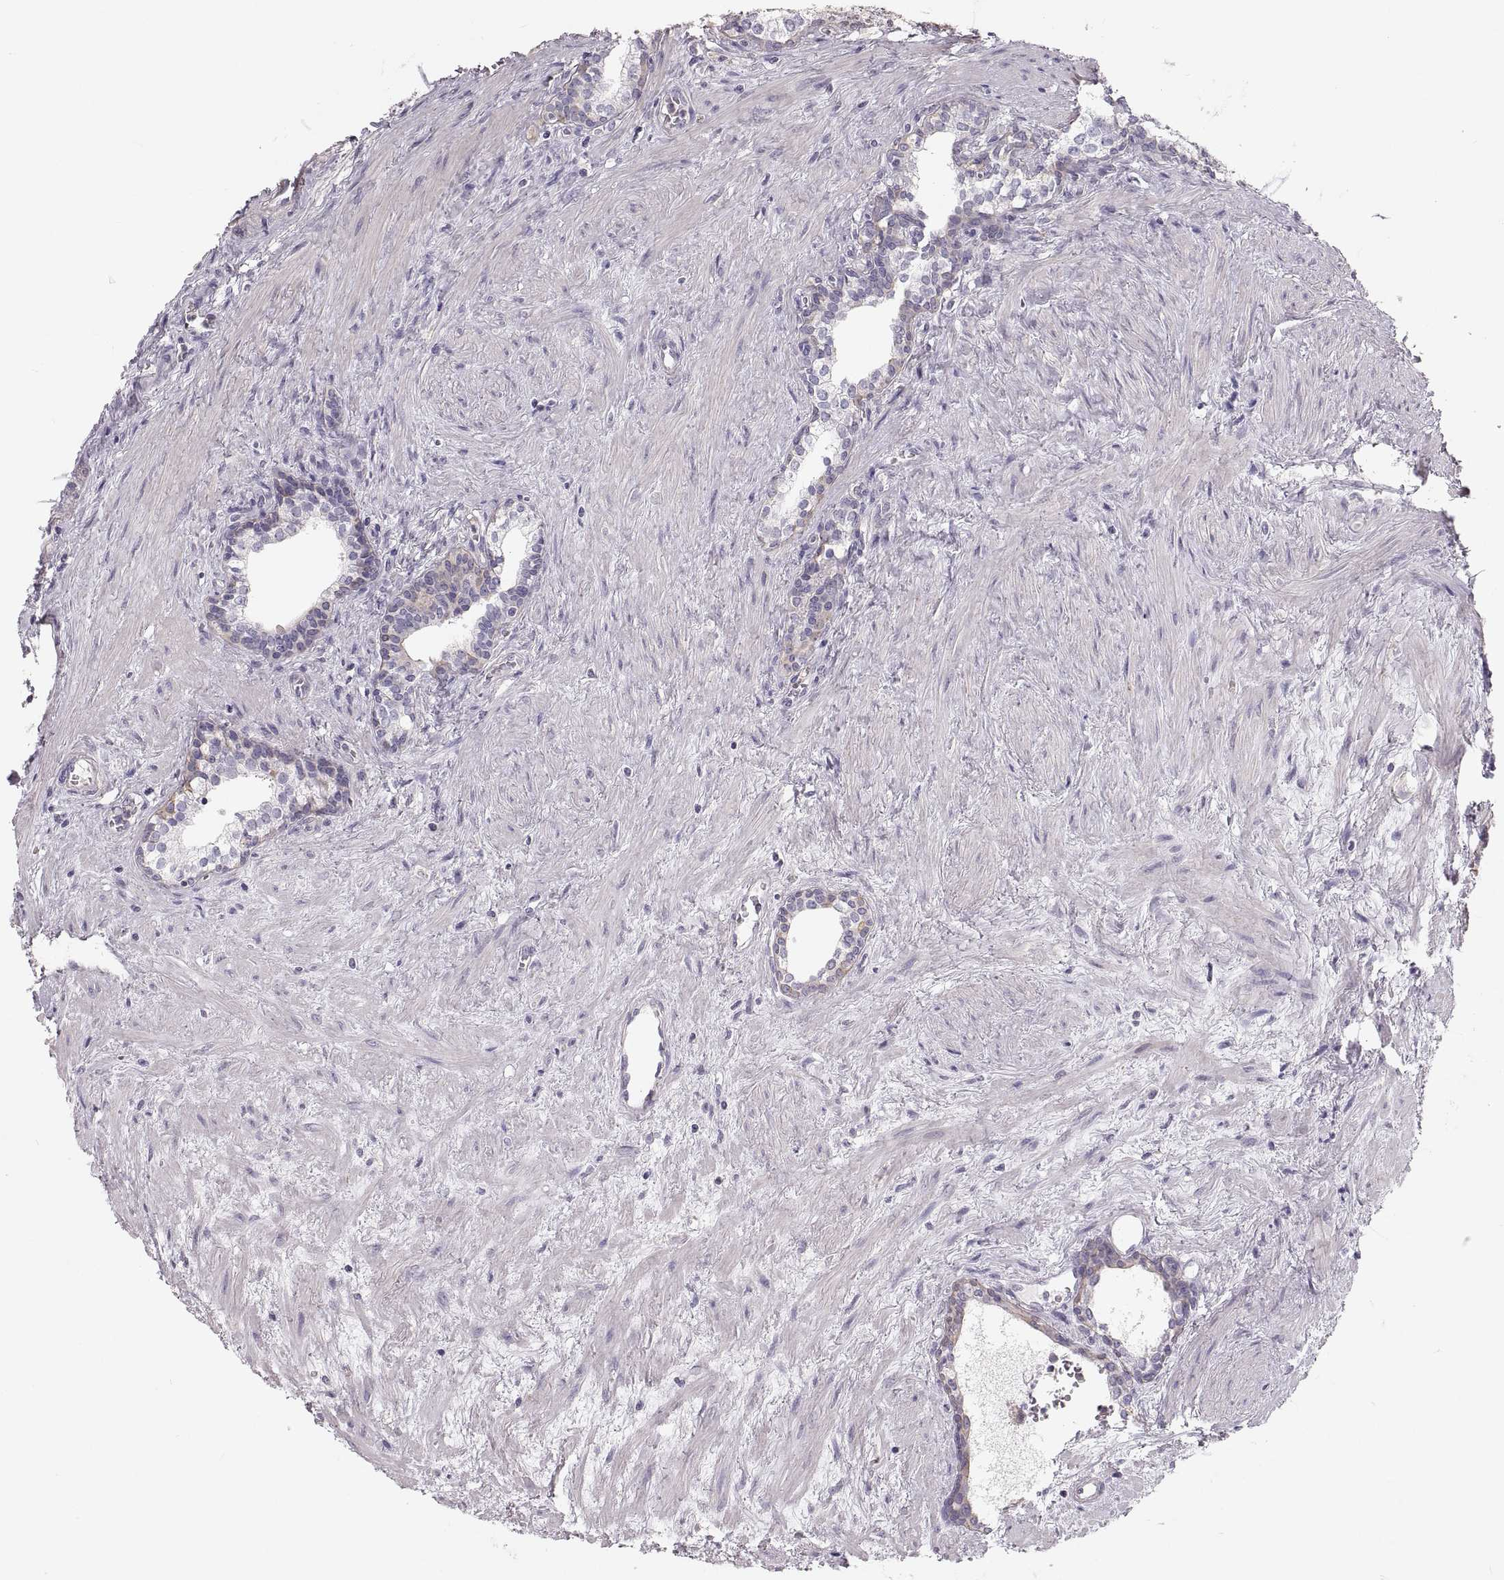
{"staining": {"intensity": "negative", "quantity": "none", "location": "none"}, "tissue": "prostate cancer", "cell_type": "Tumor cells", "image_type": "cancer", "snomed": [{"axis": "morphology", "description": "Adenocarcinoma, NOS"}, {"axis": "morphology", "description": "Adenocarcinoma, High grade"}, {"axis": "topography", "description": "Prostate"}], "caption": "Human prostate adenocarcinoma (high-grade) stained for a protein using immunohistochemistry (IHC) displays no expression in tumor cells.", "gene": "RUNDC3A", "patient": {"sex": "male", "age": 61}}